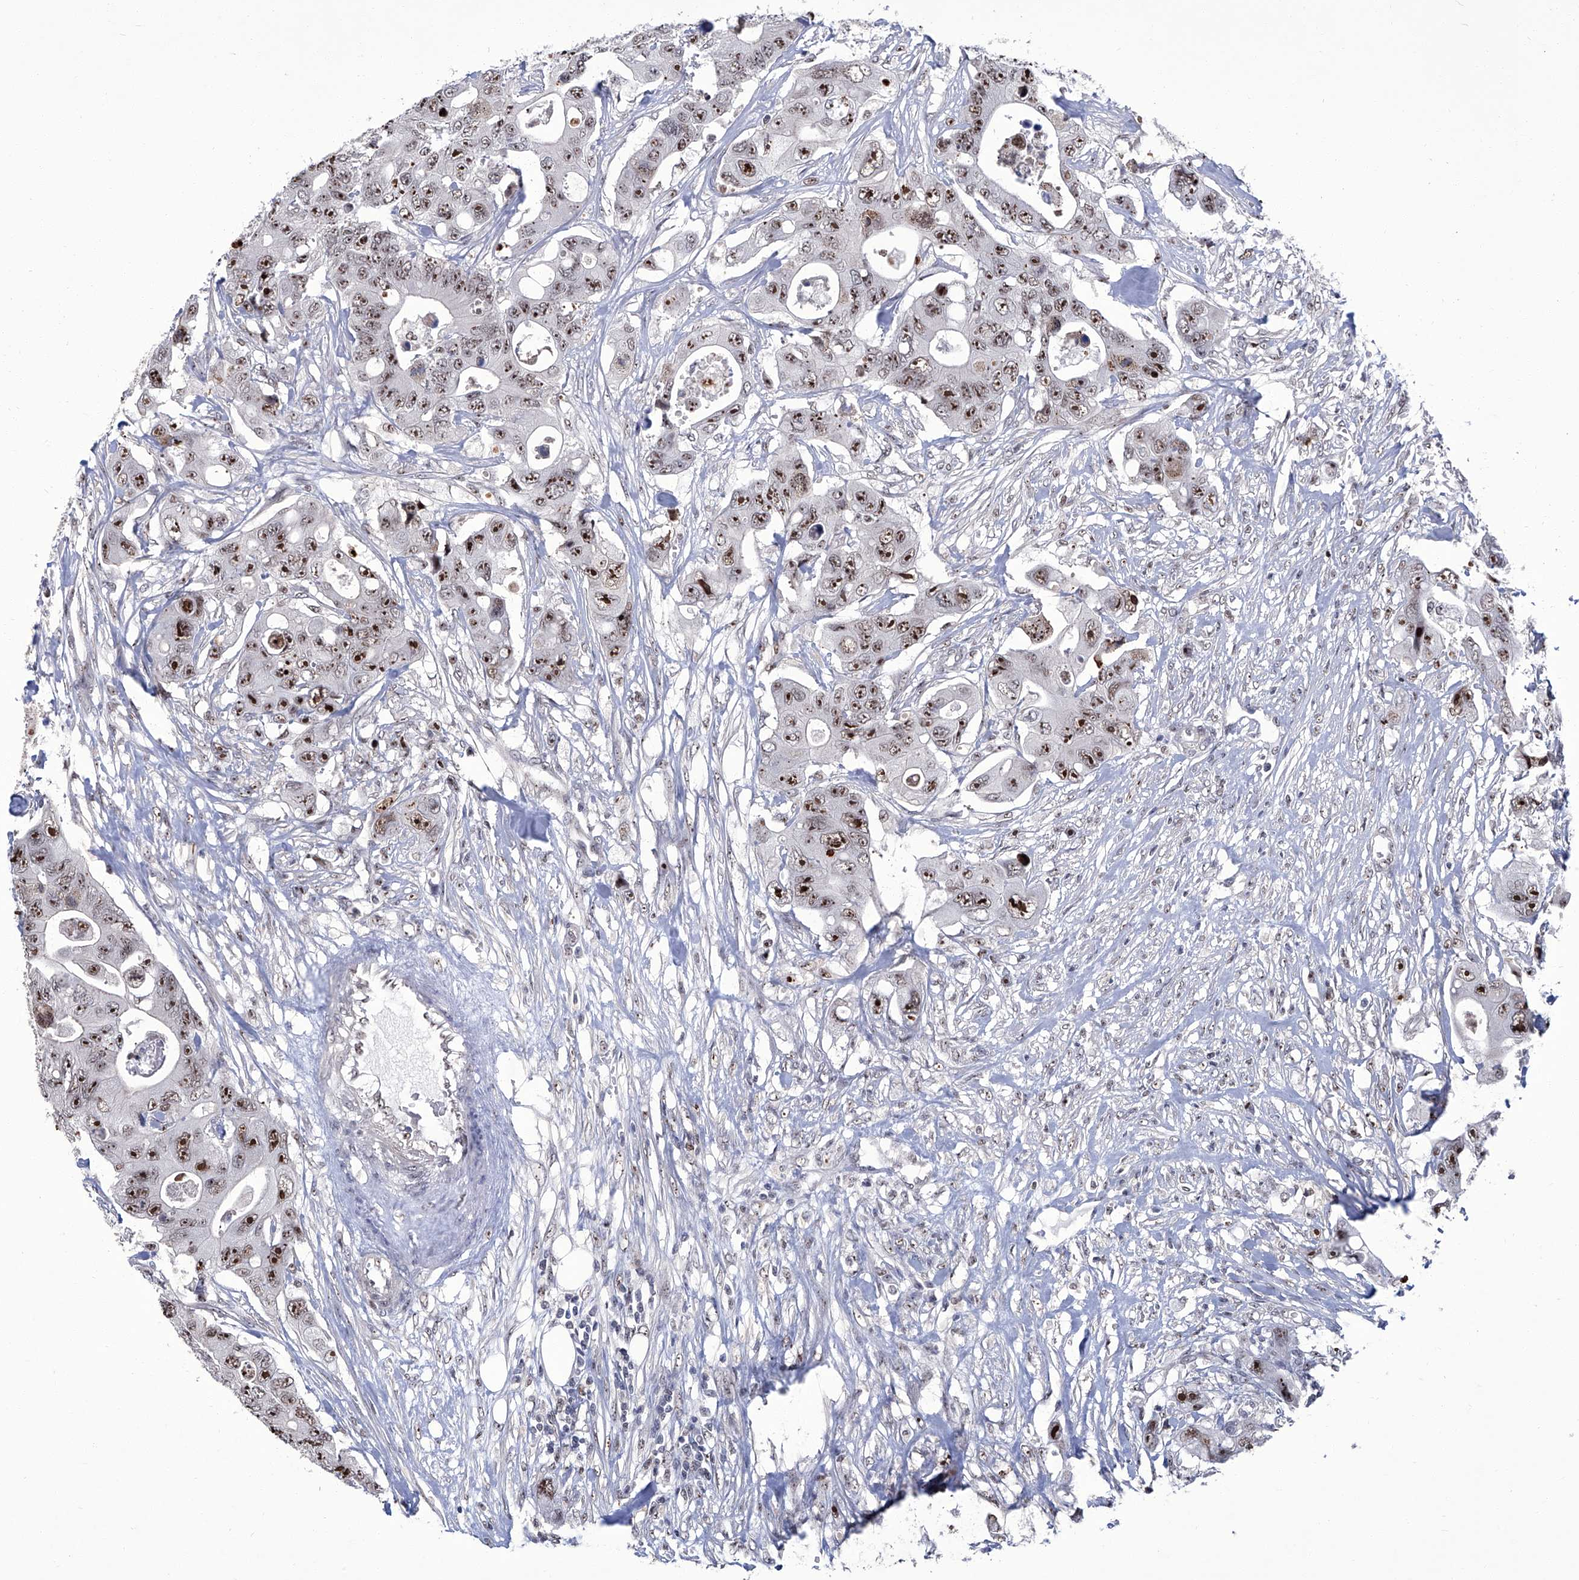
{"staining": {"intensity": "moderate", "quantity": ">75%", "location": "nuclear"}, "tissue": "colorectal cancer", "cell_type": "Tumor cells", "image_type": "cancer", "snomed": [{"axis": "morphology", "description": "Adenocarcinoma, NOS"}, {"axis": "topography", "description": "Colon"}], "caption": "Human colorectal adenocarcinoma stained with a brown dye exhibits moderate nuclear positive staining in approximately >75% of tumor cells.", "gene": "CMTR1", "patient": {"sex": "female", "age": 46}}